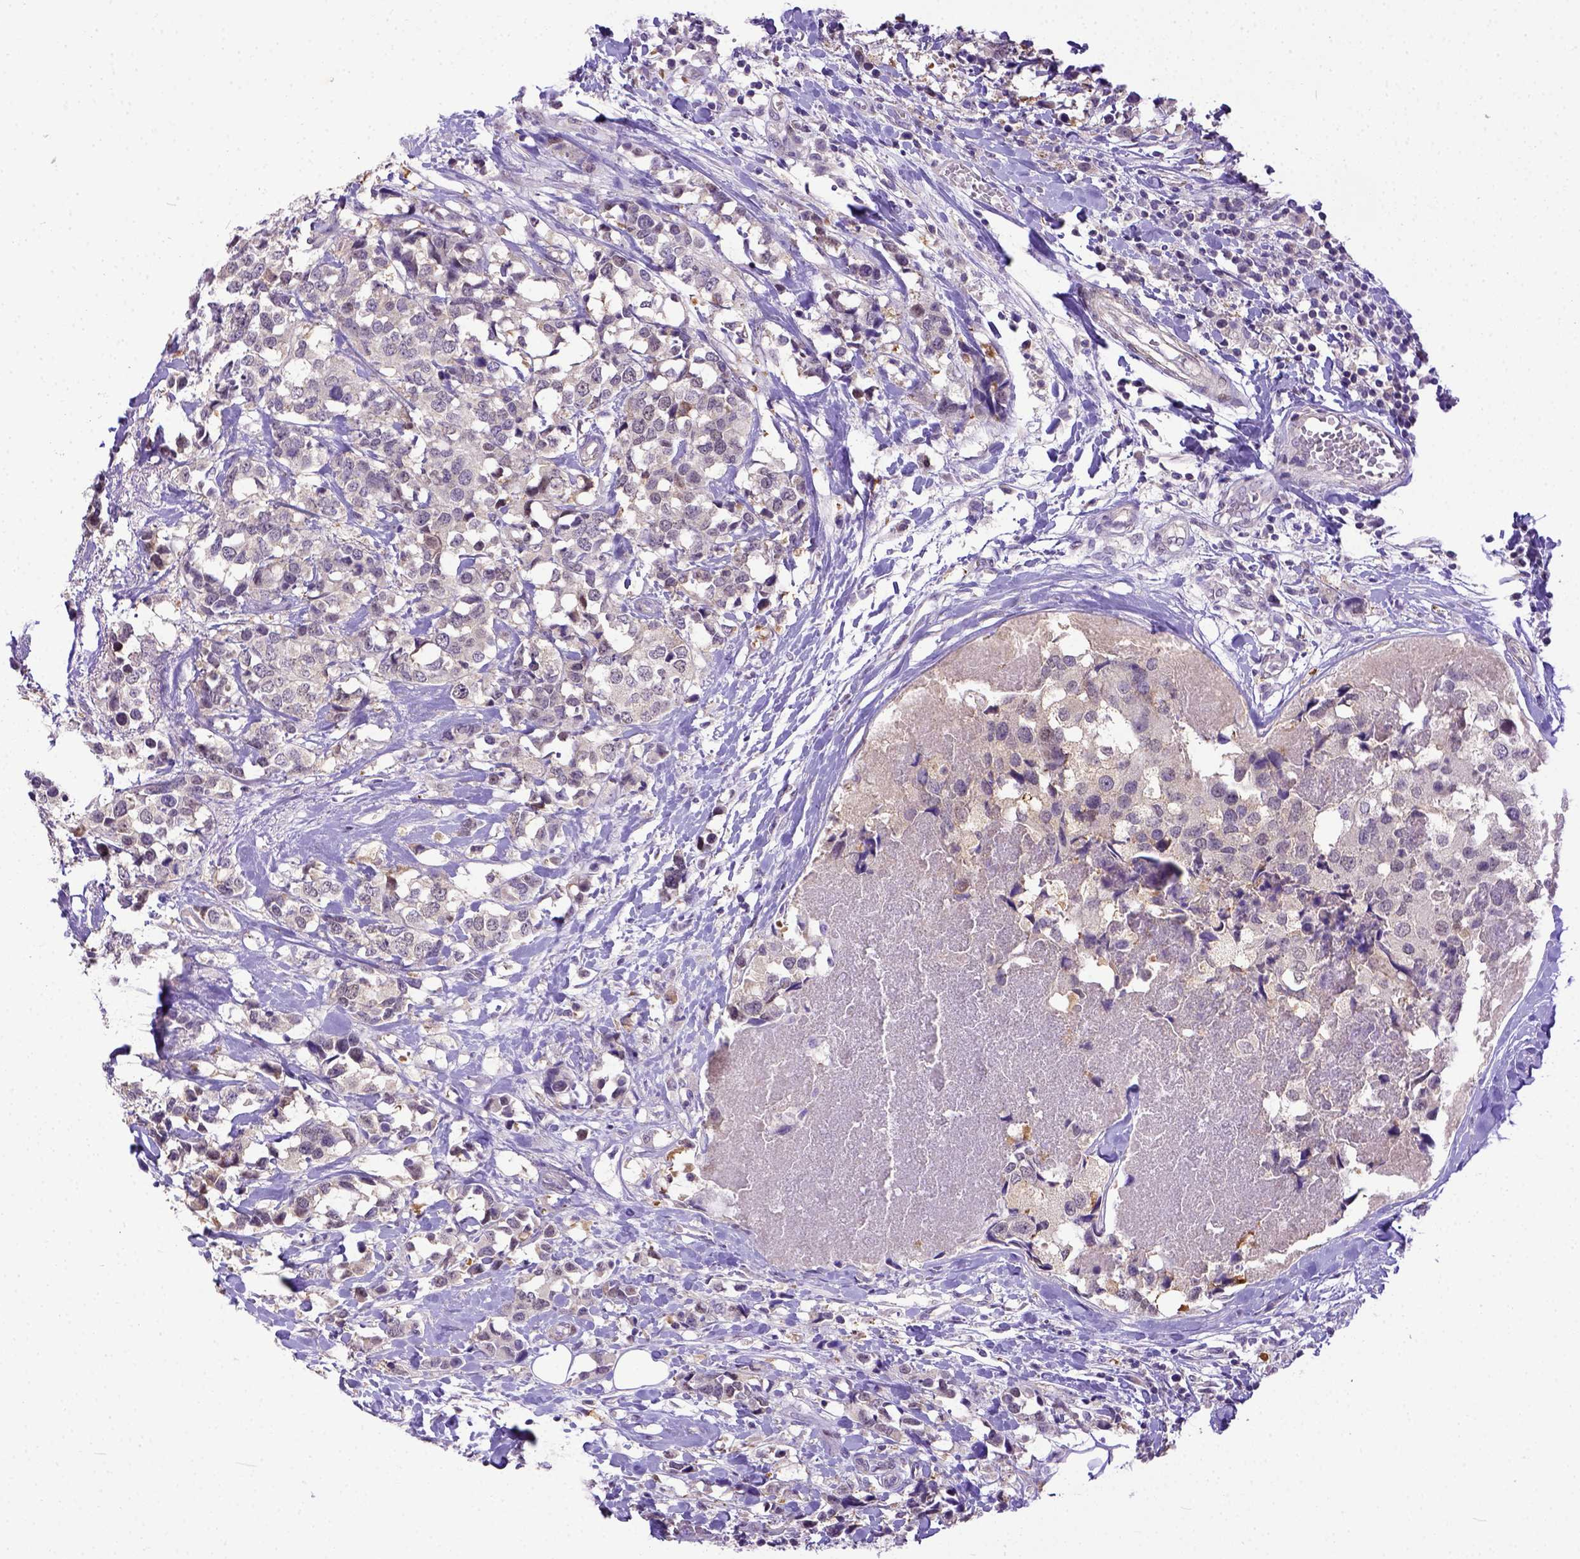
{"staining": {"intensity": "negative", "quantity": "none", "location": "none"}, "tissue": "breast cancer", "cell_type": "Tumor cells", "image_type": "cancer", "snomed": [{"axis": "morphology", "description": "Lobular carcinoma"}, {"axis": "topography", "description": "Breast"}], "caption": "Tumor cells show no significant positivity in breast lobular carcinoma.", "gene": "BTN1A1", "patient": {"sex": "female", "age": 59}}